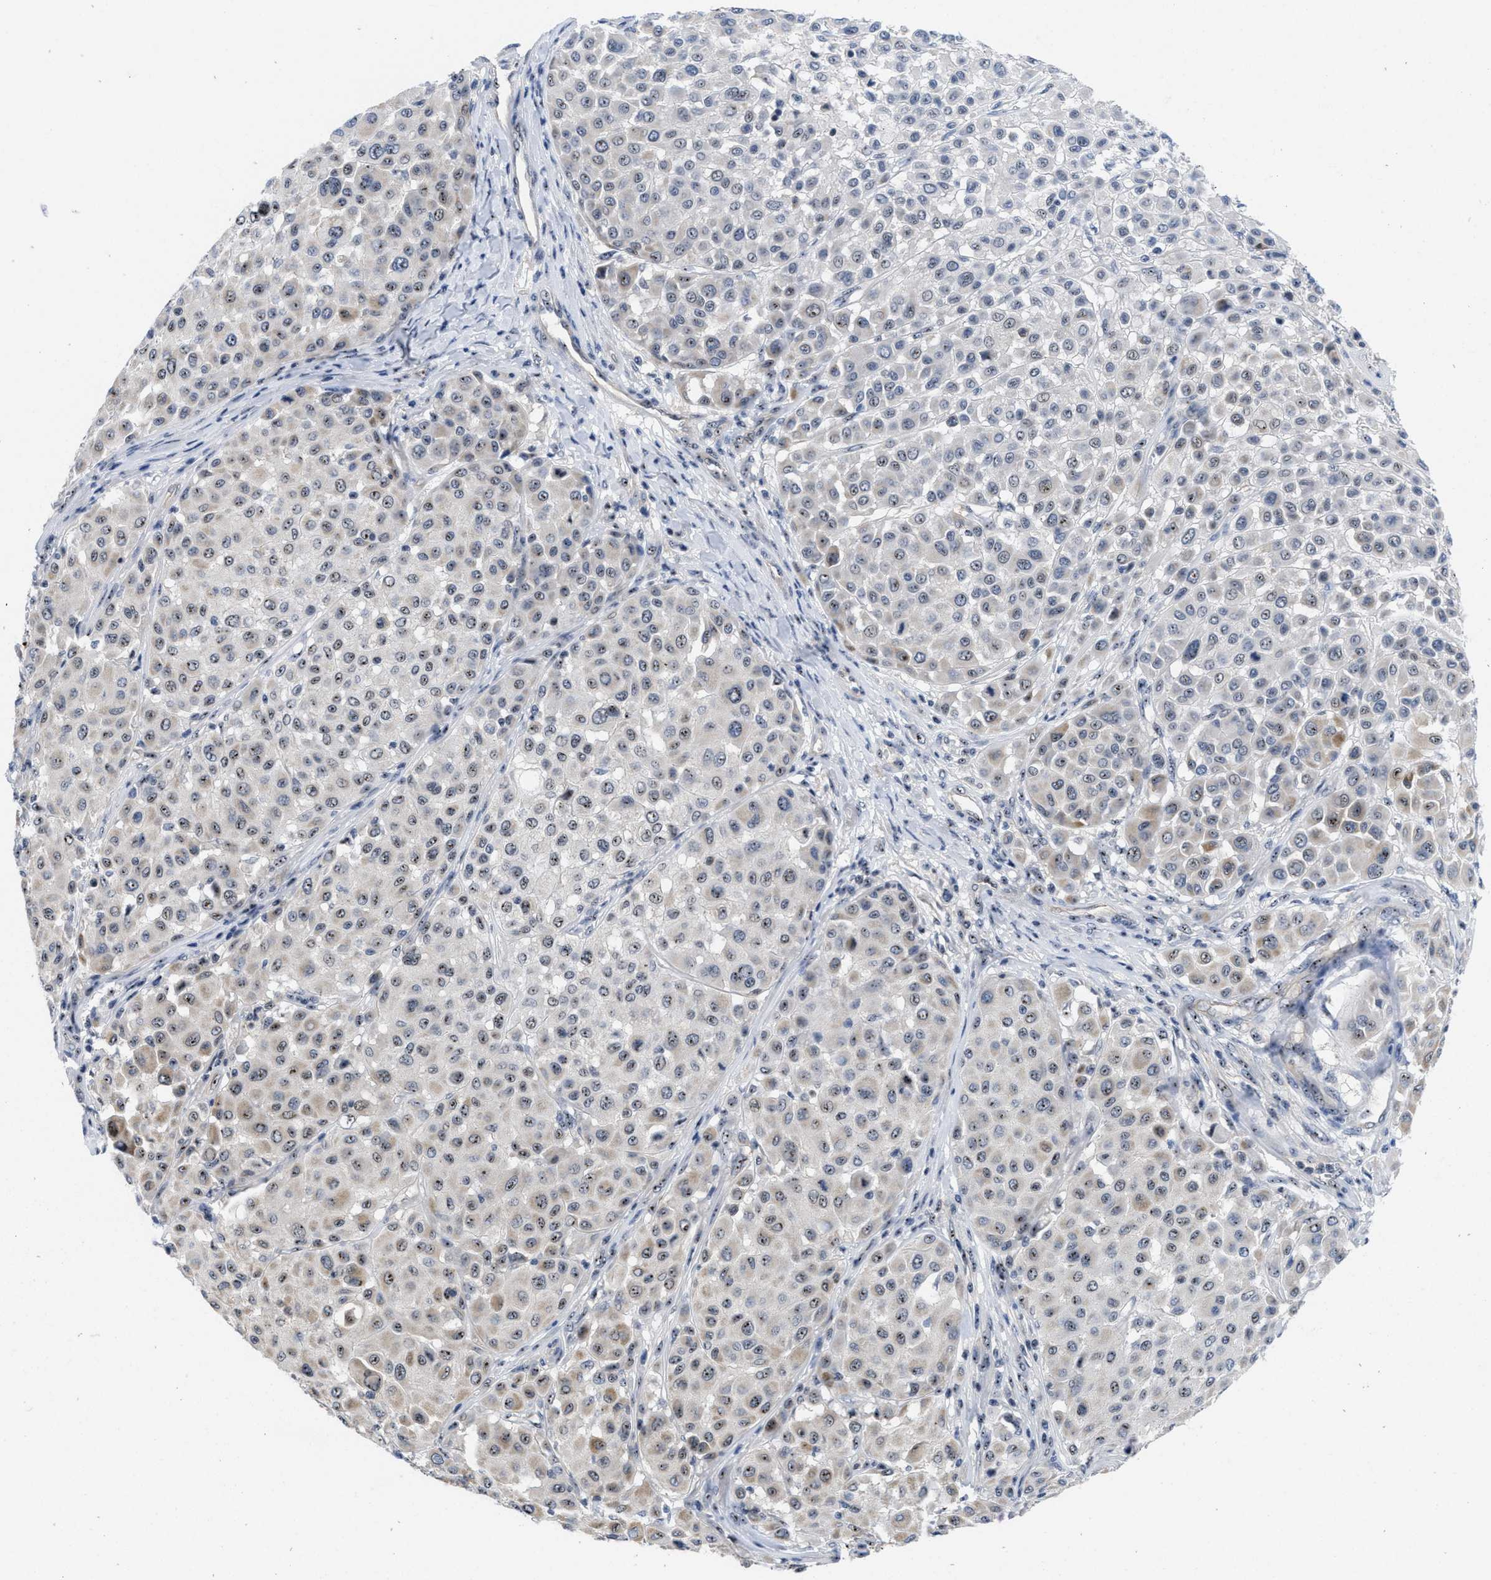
{"staining": {"intensity": "moderate", "quantity": "25%-75%", "location": "nuclear"}, "tissue": "melanoma", "cell_type": "Tumor cells", "image_type": "cancer", "snomed": [{"axis": "morphology", "description": "Malignant melanoma, Metastatic site"}, {"axis": "topography", "description": "Soft tissue"}], "caption": "Protein staining by immunohistochemistry (IHC) exhibits moderate nuclear positivity in about 25%-75% of tumor cells in melanoma.", "gene": "NOP58", "patient": {"sex": "male", "age": 41}}